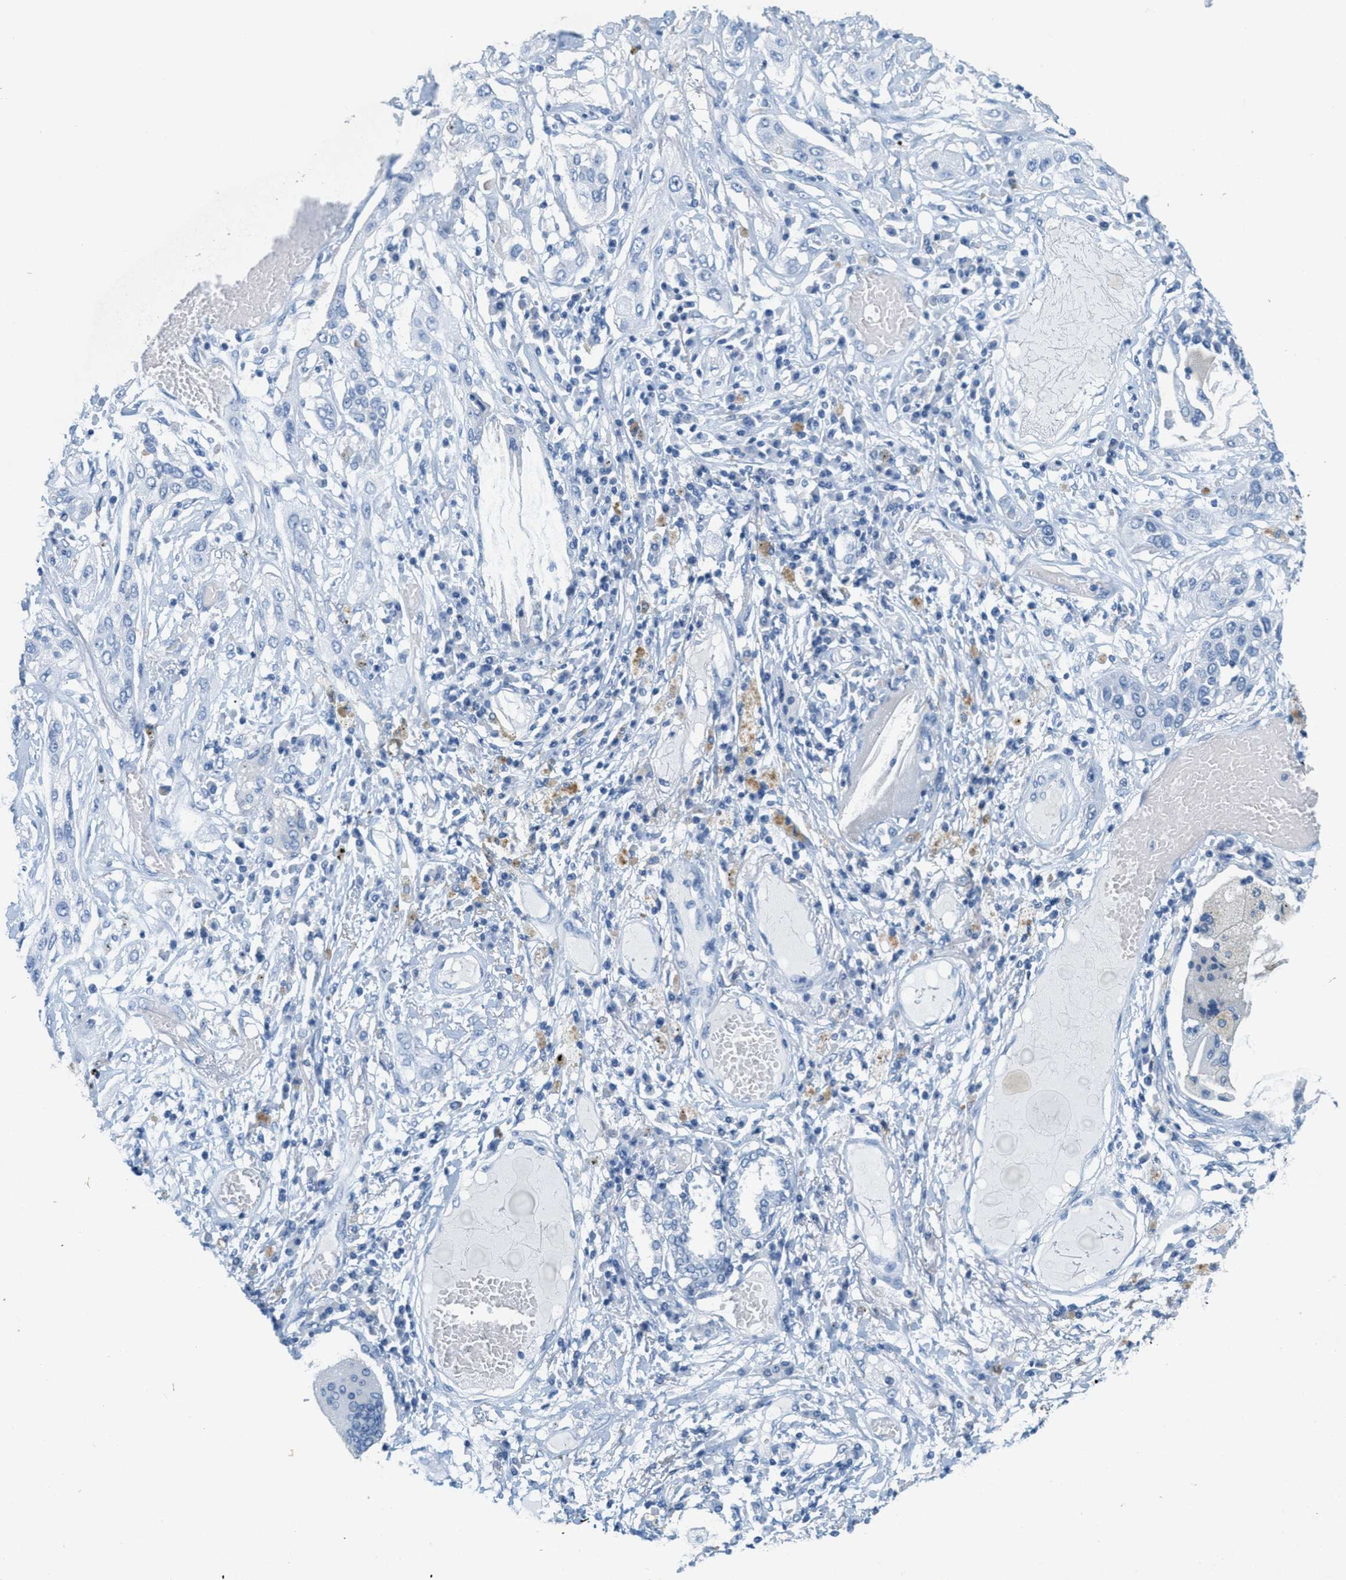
{"staining": {"intensity": "negative", "quantity": "none", "location": "none"}, "tissue": "lung cancer", "cell_type": "Tumor cells", "image_type": "cancer", "snomed": [{"axis": "morphology", "description": "Squamous cell carcinoma, NOS"}, {"axis": "topography", "description": "Lung"}], "caption": "There is no significant staining in tumor cells of lung cancer (squamous cell carcinoma).", "gene": "GPM6A", "patient": {"sex": "male", "age": 65}}